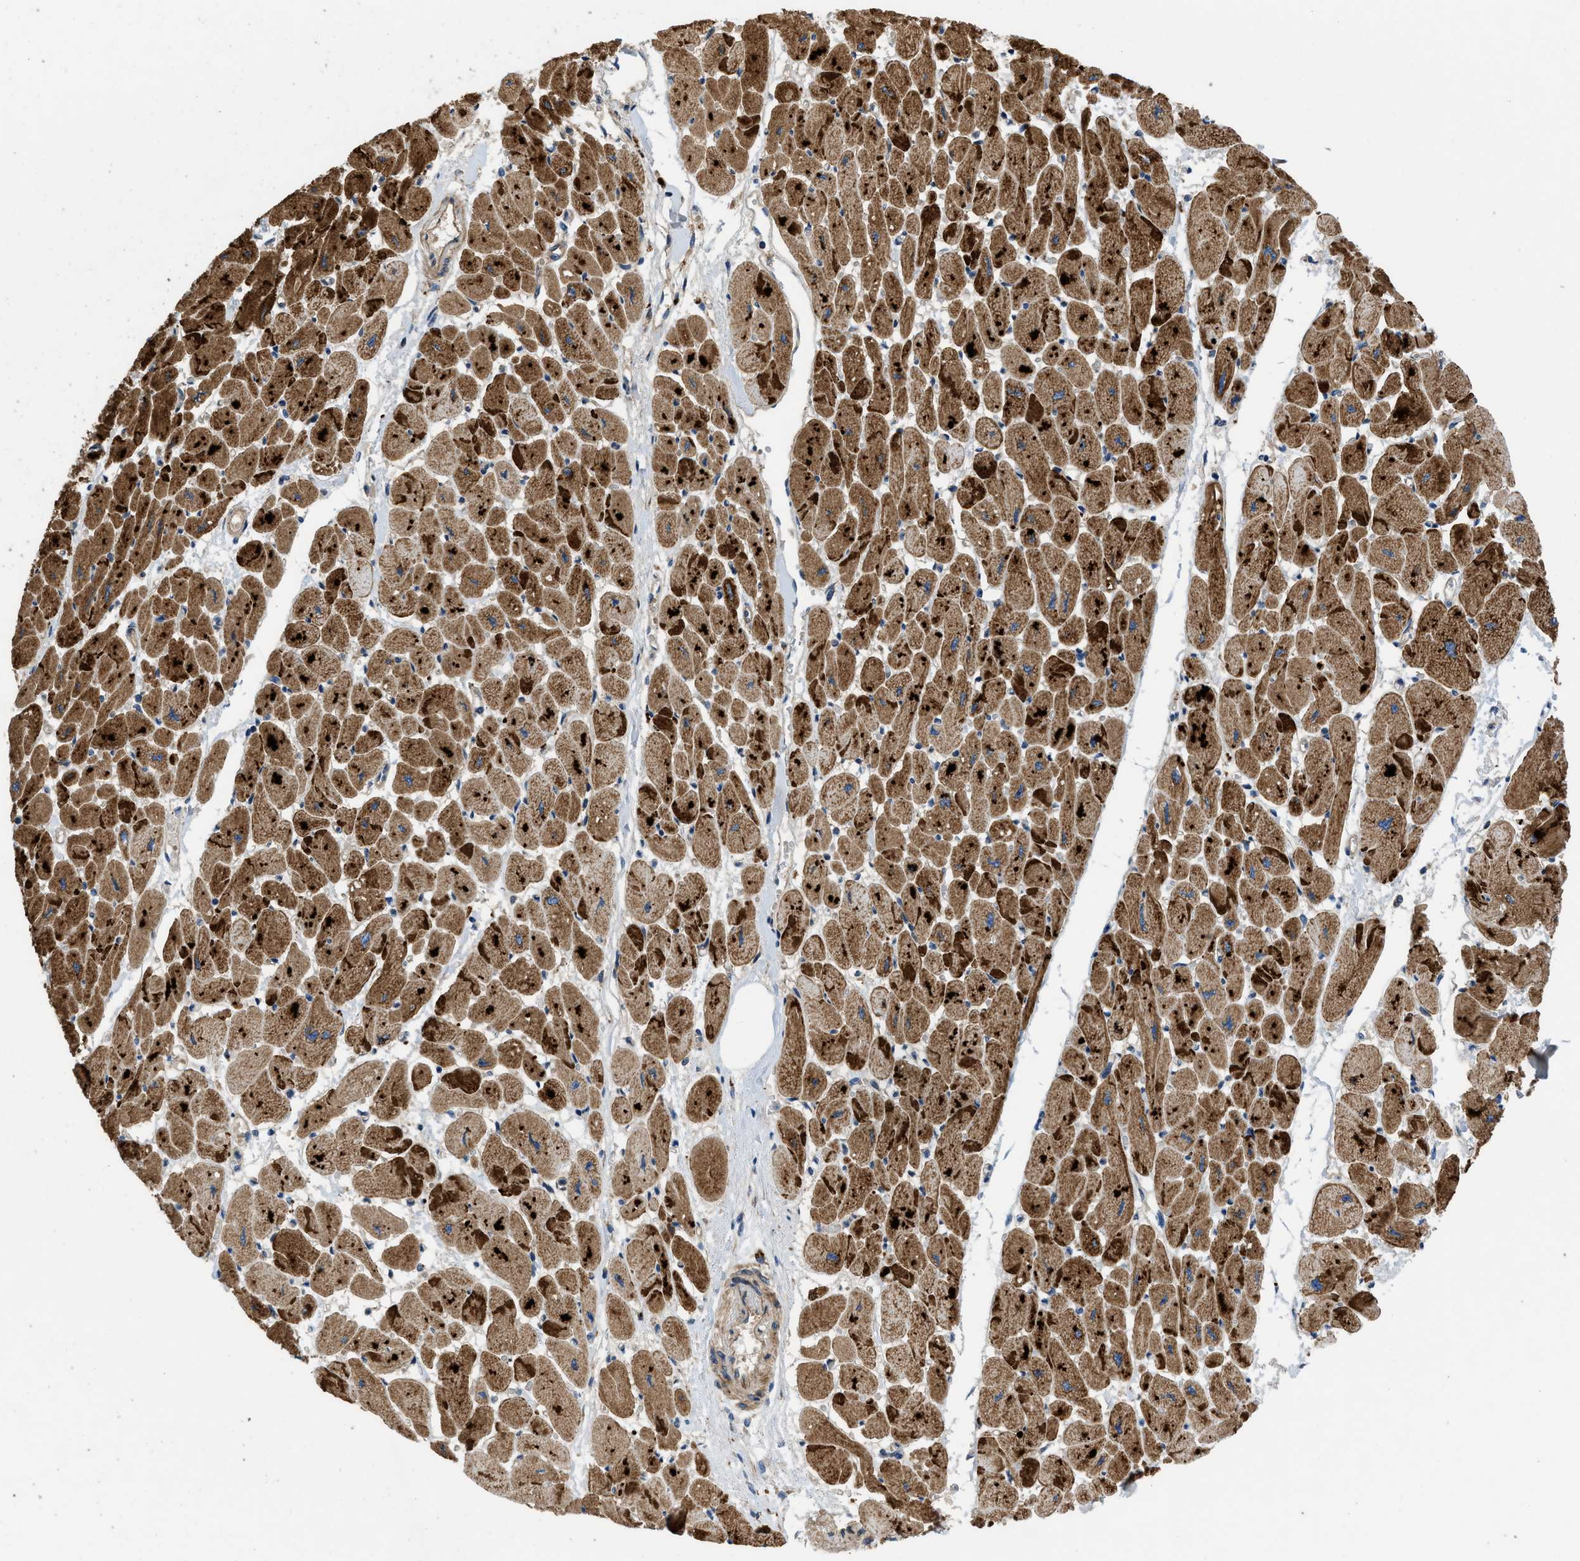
{"staining": {"intensity": "strong", "quantity": ">75%", "location": "cytoplasmic/membranous"}, "tissue": "heart muscle", "cell_type": "Cardiomyocytes", "image_type": "normal", "snomed": [{"axis": "morphology", "description": "Normal tissue, NOS"}, {"axis": "topography", "description": "Heart"}], "caption": "Heart muscle stained for a protein demonstrates strong cytoplasmic/membranous positivity in cardiomyocytes. Immunohistochemistry (ihc) stains the protein of interest in brown and the nuclei are stained blue.", "gene": "CNNM3", "patient": {"sex": "female", "age": 54}}